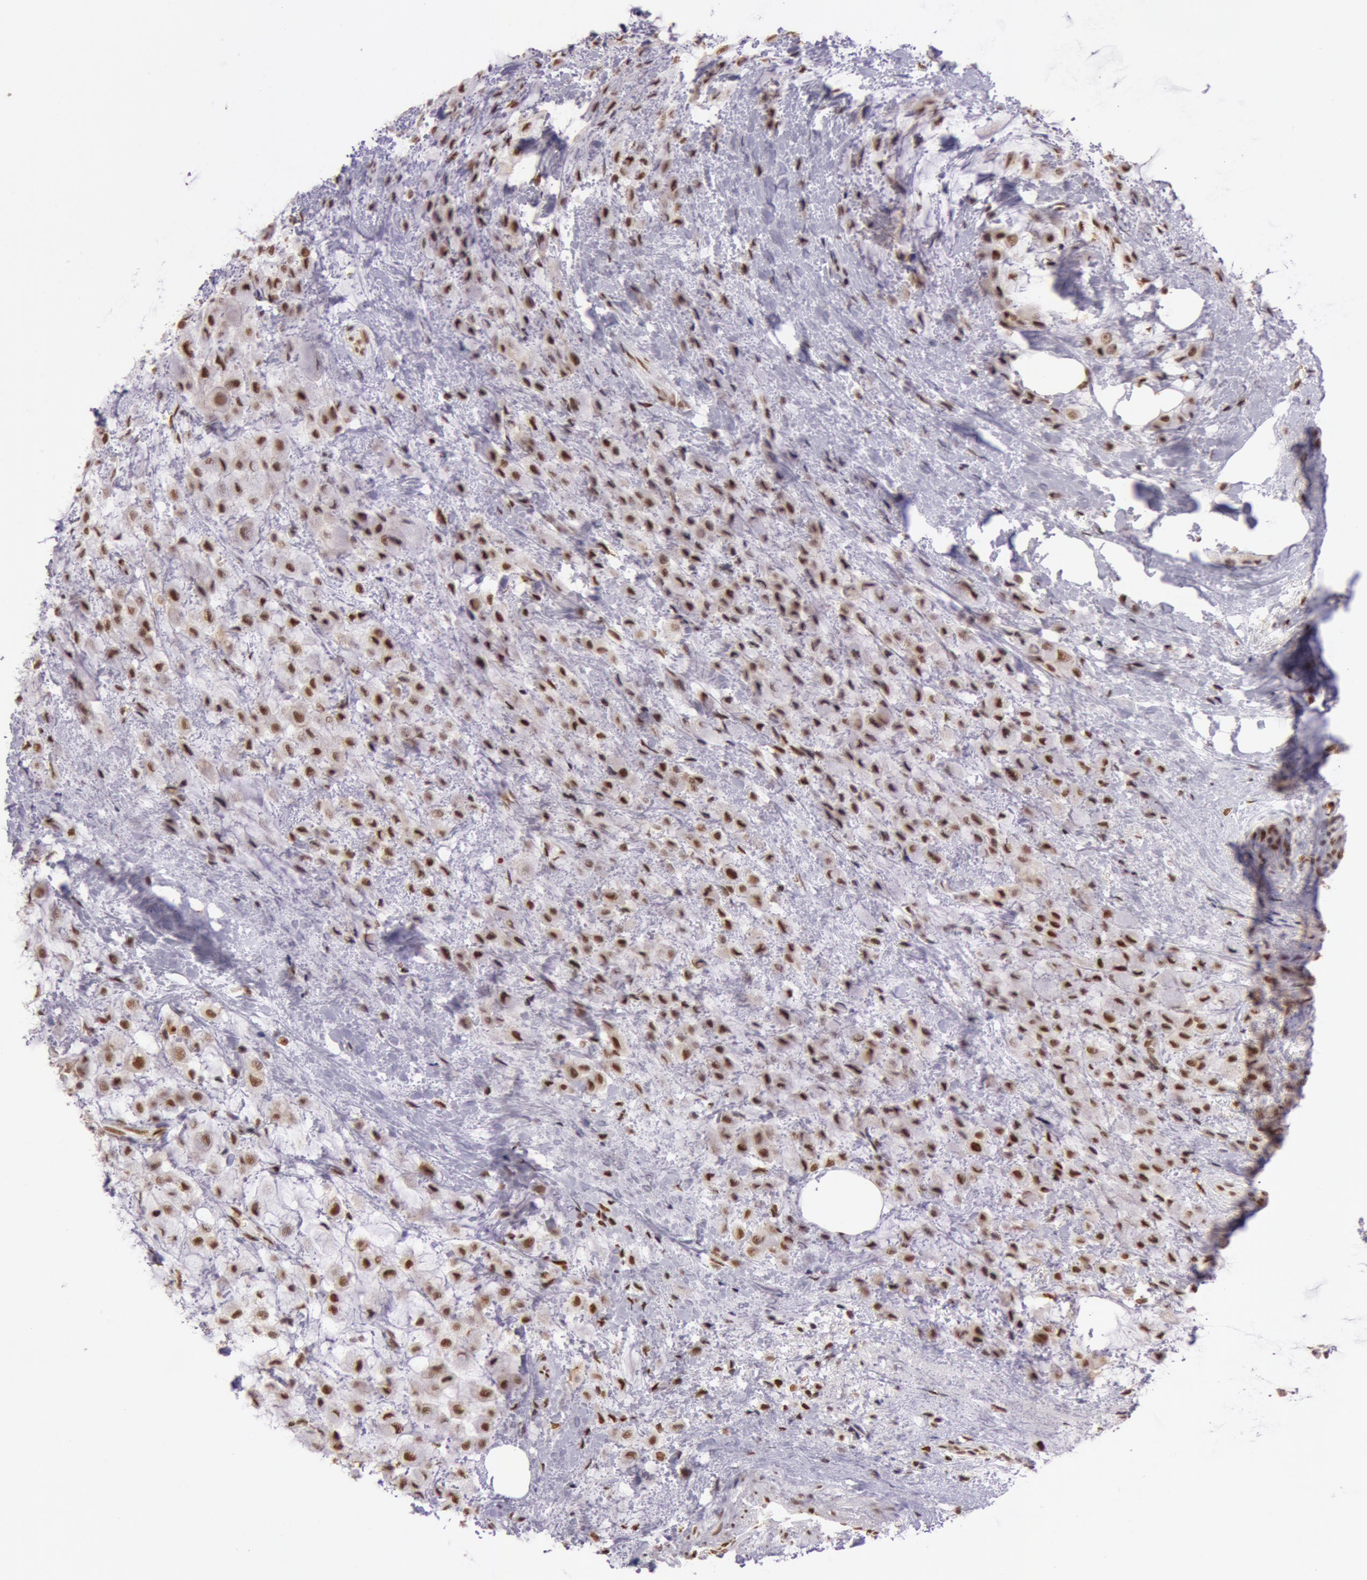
{"staining": {"intensity": "strong", "quantity": ">75%", "location": "nuclear"}, "tissue": "breast cancer", "cell_type": "Tumor cells", "image_type": "cancer", "snomed": [{"axis": "morphology", "description": "Lobular carcinoma"}, {"axis": "topography", "description": "Breast"}], "caption": "A brown stain labels strong nuclear staining of a protein in breast cancer tumor cells. Using DAB (3,3'-diaminobenzidine) (brown) and hematoxylin (blue) stains, captured at high magnification using brightfield microscopy.", "gene": "NBN", "patient": {"sex": "female", "age": 85}}